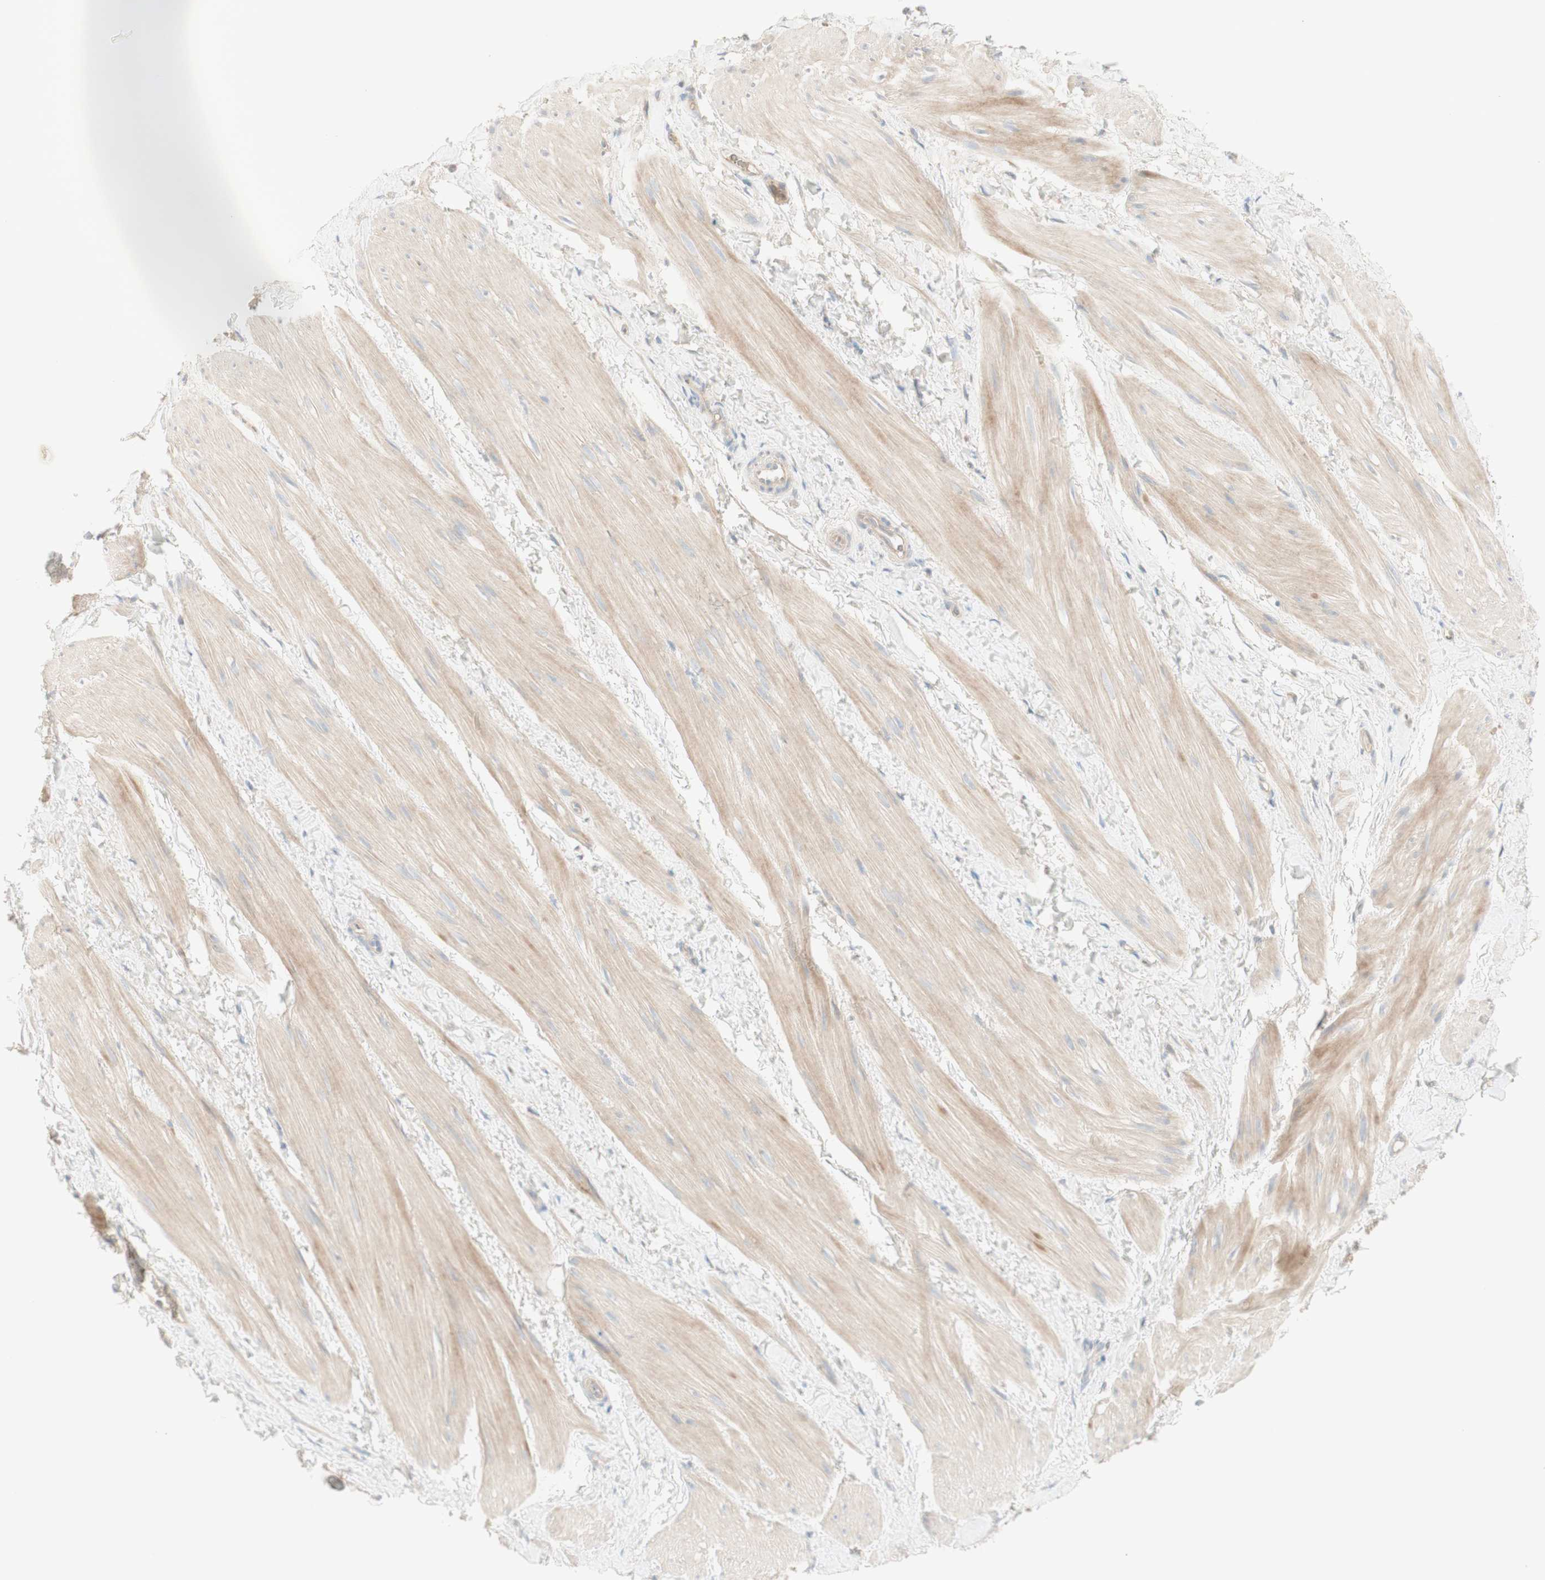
{"staining": {"intensity": "weak", "quantity": "25%-75%", "location": "cytoplasmic/membranous"}, "tissue": "smooth muscle", "cell_type": "Smooth muscle cells", "image_type": "normal", "snomed": [{"axis": "morphology", "description": "Normal tissue, NOS"}, {"axis": "topography", "description": "Smooth muscle"}], "caption": "A brown stain labels weak cytoplasmic/membranous expression of a protein in smooth muscle cells of unremarkable human smooth muscle. (DAB (3,3'-diaminobenzidine) IHC, brown staining for protein, blue staining for nuclei).", "gene": "PTGER4", "patient": {"sex": "male", "age": 16}}